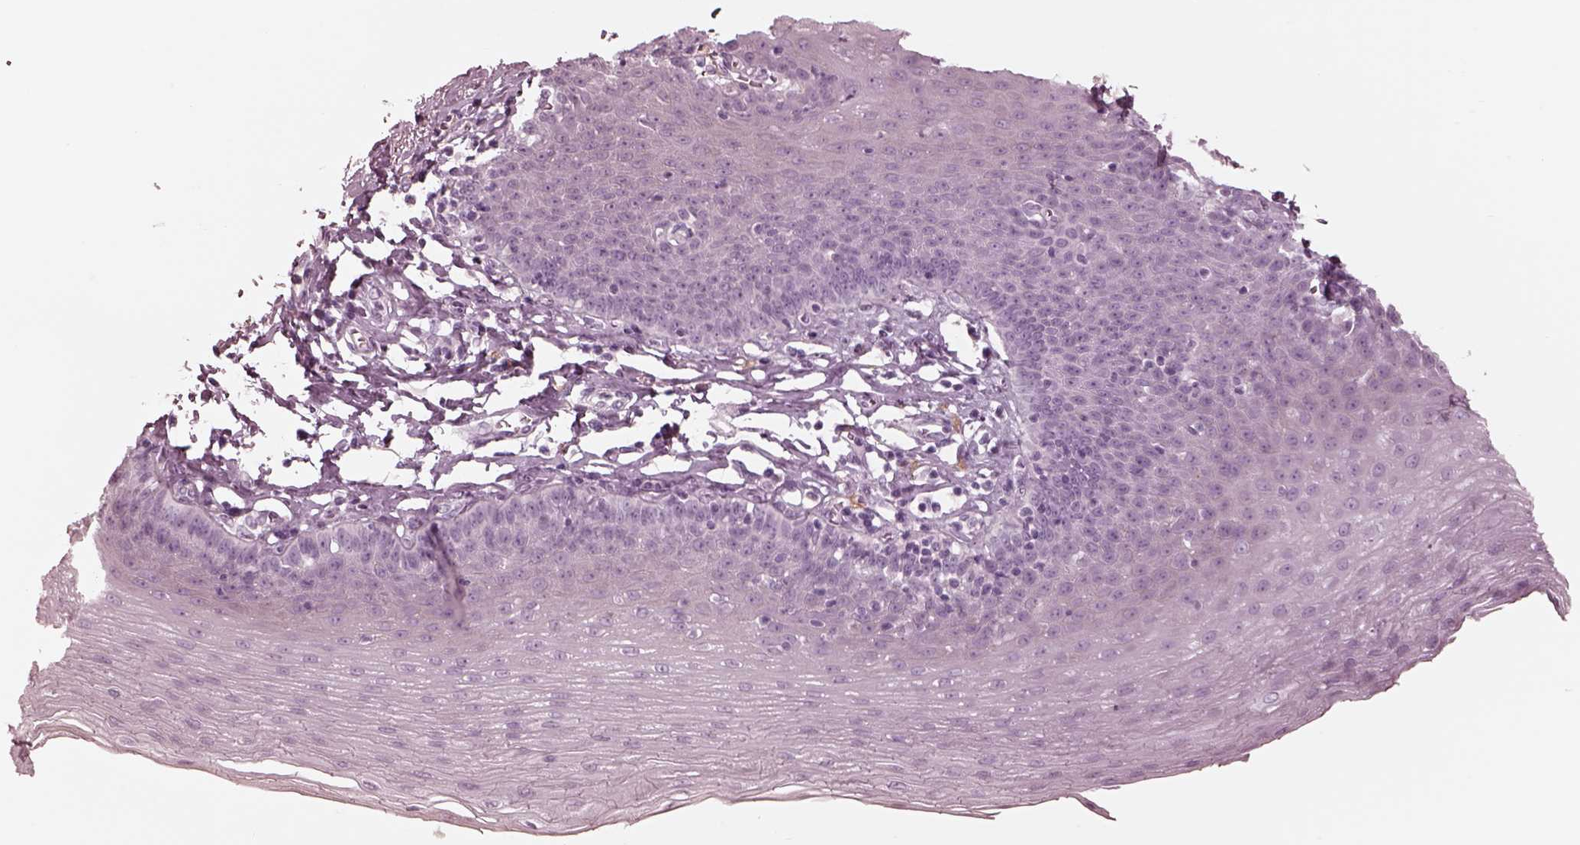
{"staining": {"intensity": "negative", "quantity": "none", "location": "none"}, "tissue": "esophagus", "cell_type": "Squamous epithelial cells", "image_type": "normal", "snomed": [{"axis": "morphology", "description": "Normal tissue, NOS"}, {"axis": "topography", "description": "Esophagus"}], "caption": "Protein analysis of unremarkable esophagus displays no significant positivity in squamous epithelial cells. (DAB IHC, high magnification).", "gene": "CADM2", "patient": {"sex": "female", "age": 81}}